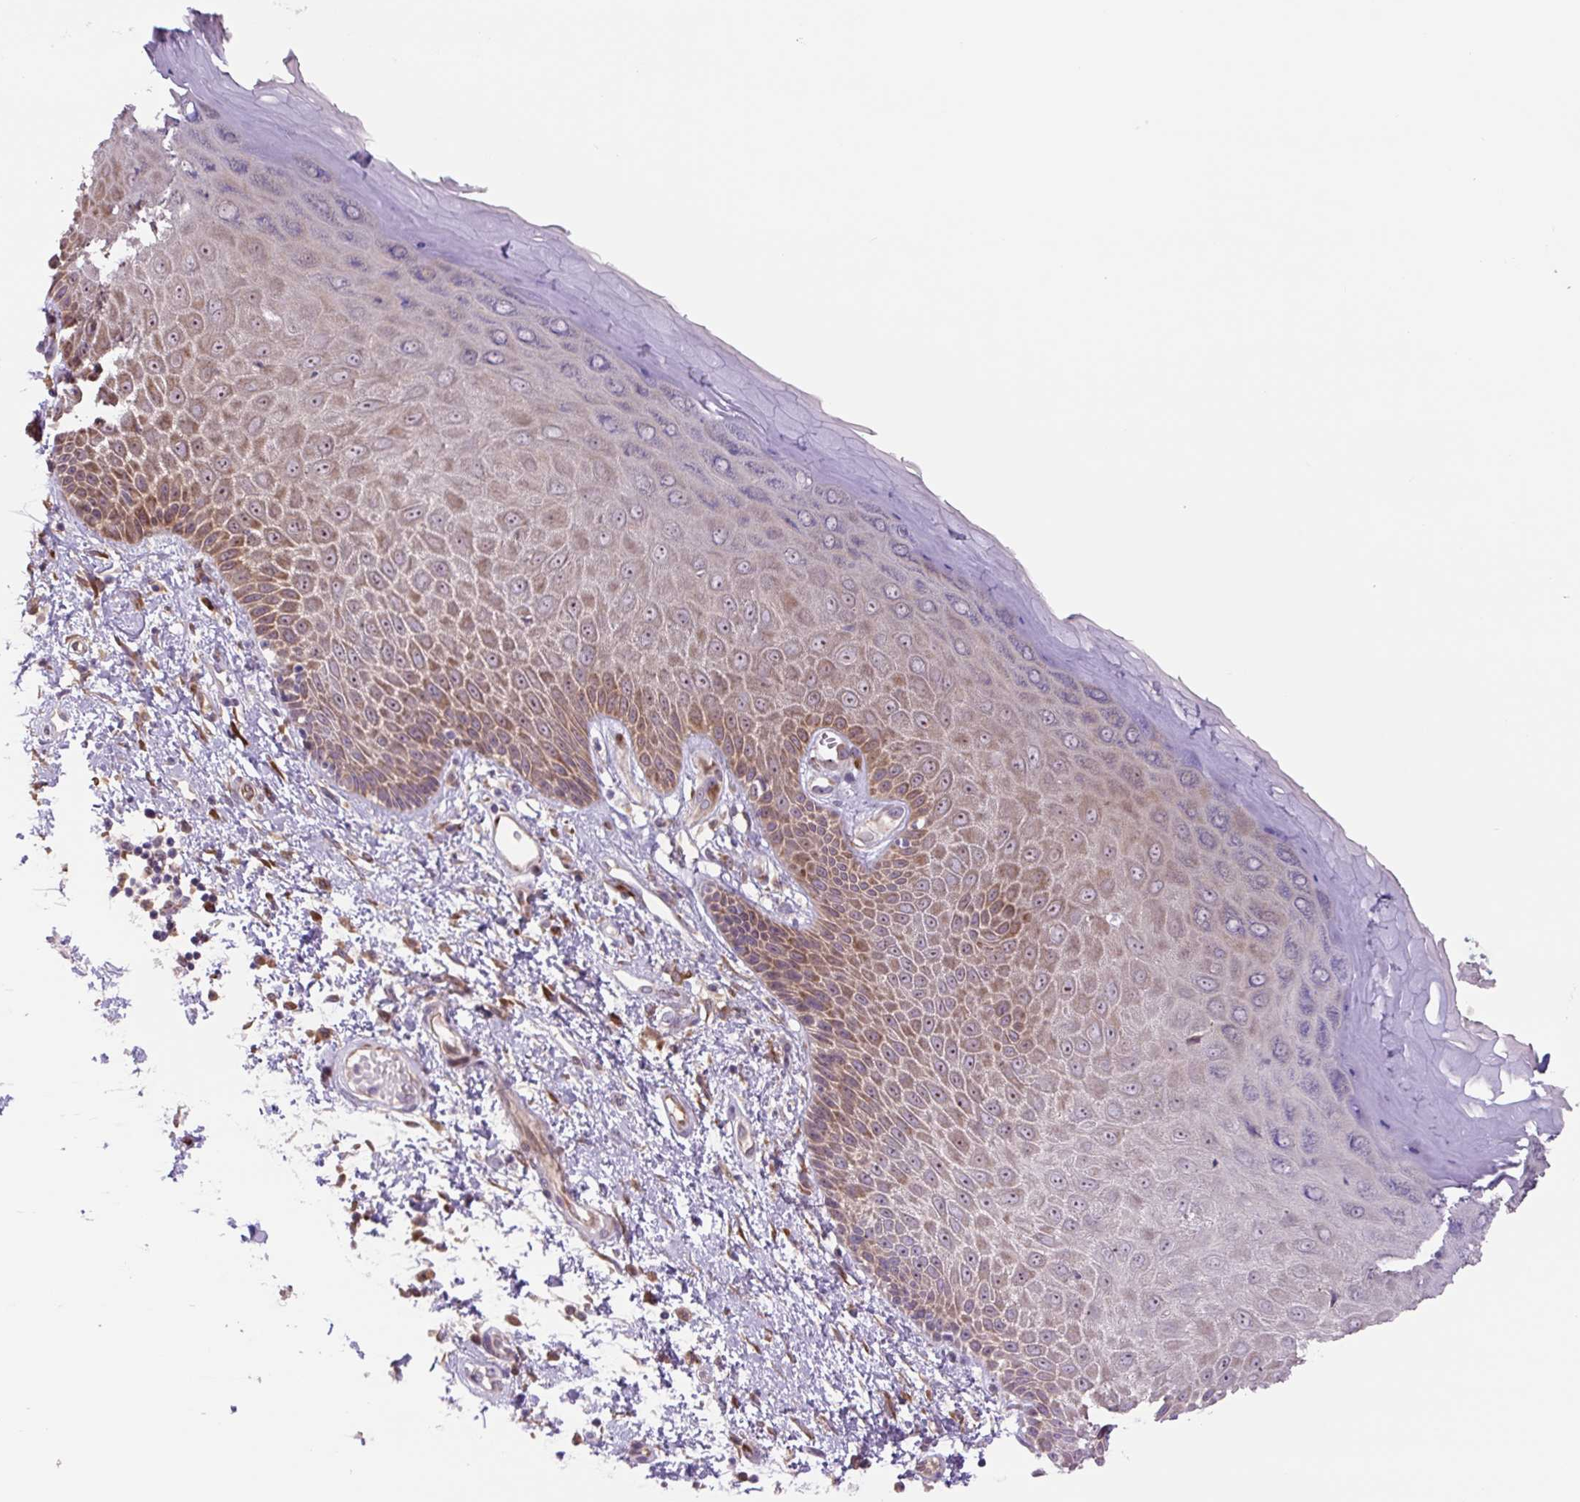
{"staining": {"intensity": "strong", "quantity": "25%-75%", "location": "cytoplasmic/membranous,nuclear"}, "tissue": "skin", "cell_type": "Epidermal cells", "image_type": "normal", "snomed": [{"axis": "morphology", "description": "Normal tissue, NOS"}, {"axis": "topography", "description": "Anal"}, {"axis": "topography", "description": "Peripheral nerve tissue"}], "caption": "The micrograph reveals immunohistochemical staining of normal skin. There is strong cytoplasmic/membranous,nuclear positivity is identified in about 25%-75% of epidermal cells.", "gene": "PLA2G4A", "patient": {"sex": "male", "age": 78}}